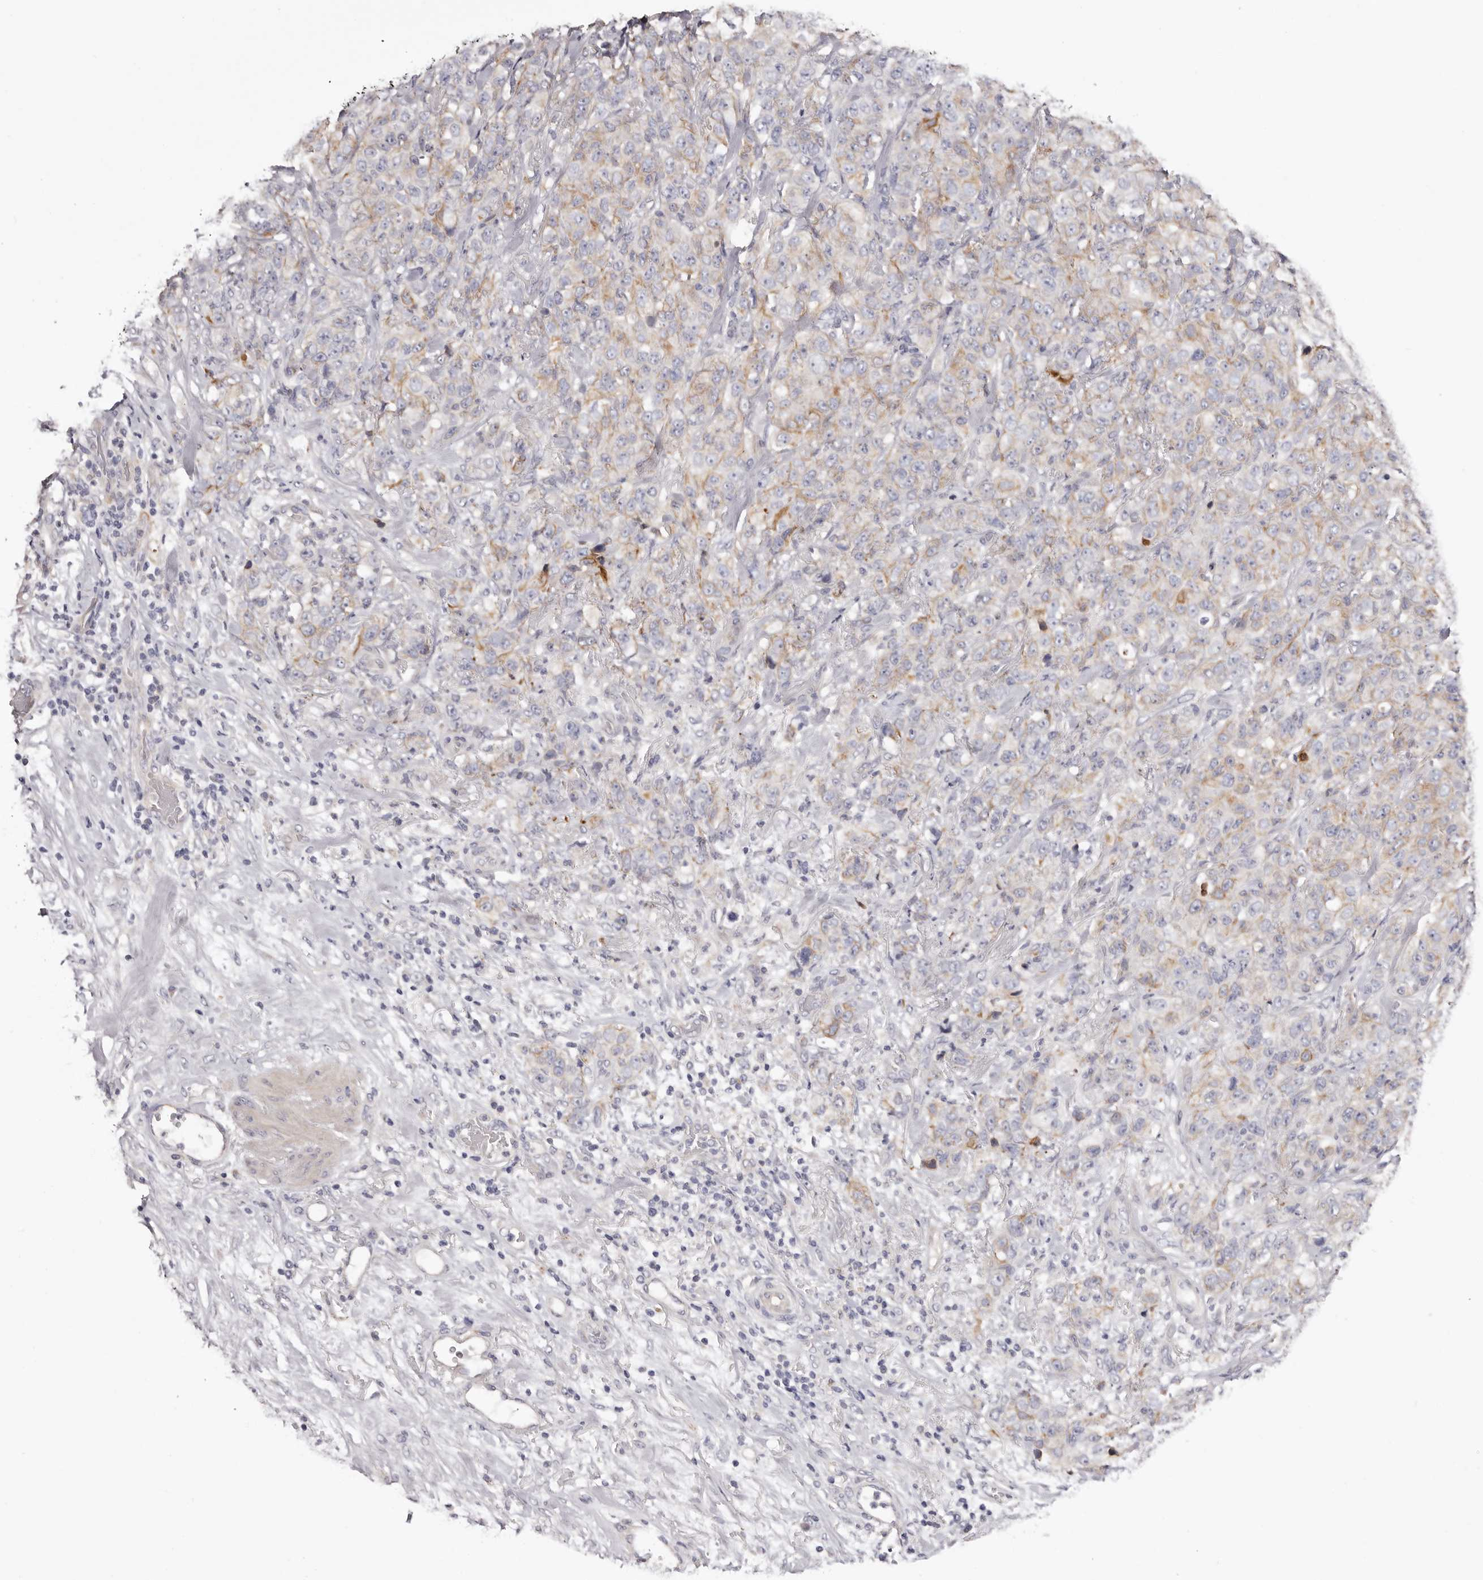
{"staining": {"intensity": "weak", "quantity": "25%-75%", "location": "cytoplasmic/membranous"}, "tissue": "stomach cancer", "cell_type": "Tumor cells", "image_type": "cancer", "snomed": [{"axis": "morphology", "description": "Adenocarcinoma, NOS"}, {"axis": "topography", "description": "Stomach"}], "caption": "Immunohistochemical staining of stomach cancer displays low levels of weak cytoplasmic/membranous protein staining in about 25%-75% of tumor cells.", "gene": "STK16", "patient": {"sex": "male", "age": 48}}